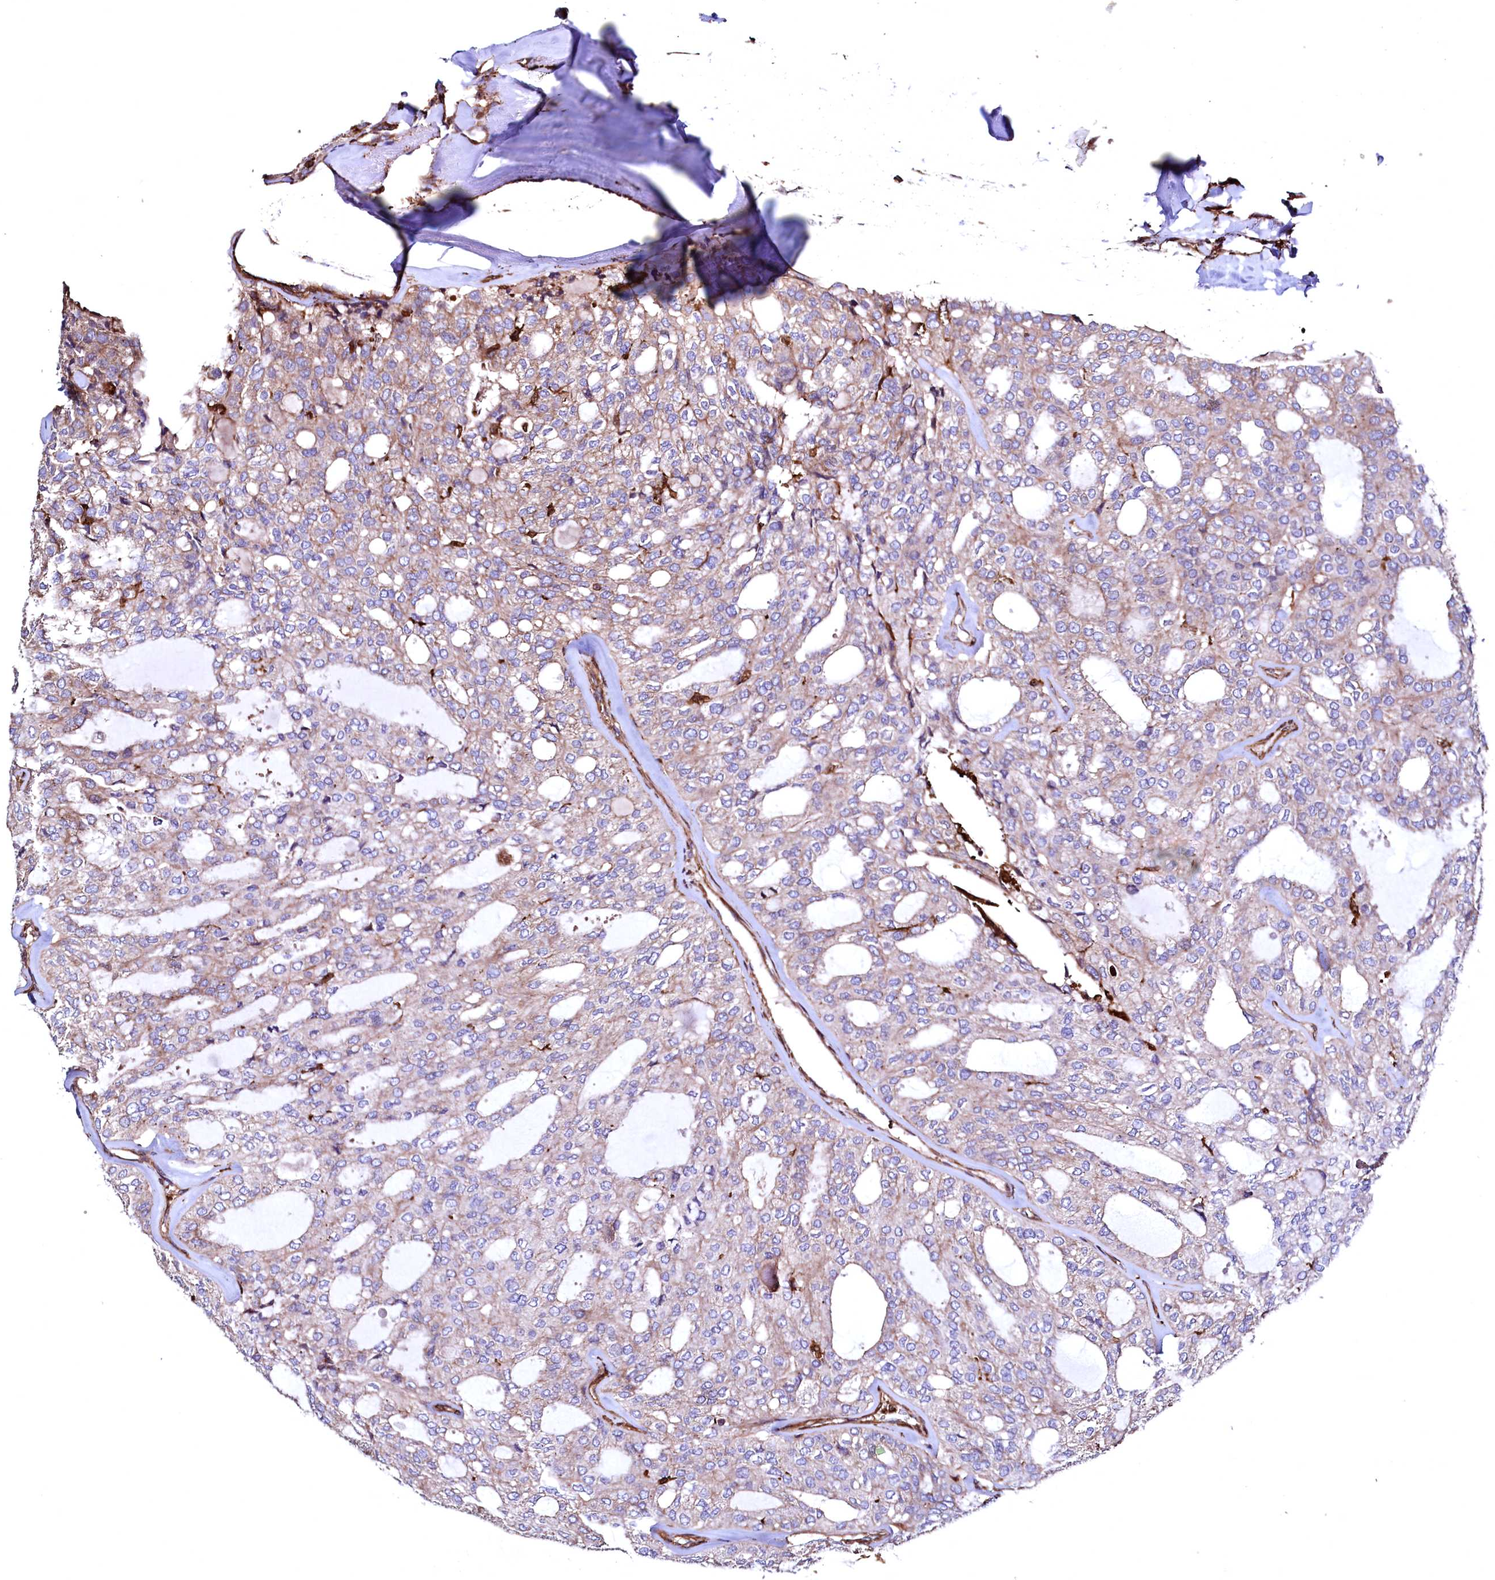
{"staining": {"intensity": "moderate", "quantity": "<25%", "location": "cytoplasmic/membranous"}, "tissue": "thyroid cancer", "cell_type": "Tumor cells", "image_type": "cancer", "snomed": [{"axis": "morphology", "description": "Follicular adenoma carcinoma, NOS"}, {"axis": "topography", "description": "Thyroid gland"}], "caption": "Immunohistochemistry (IHC) of thyroid follicular adenoma carcinoma displays low levels of moderate cytoplasmic/membranous positivity in approximately <25% of tumor cells.", "gene": "STAMBPL1", "patient": {"sex": "male", "age": 75}}